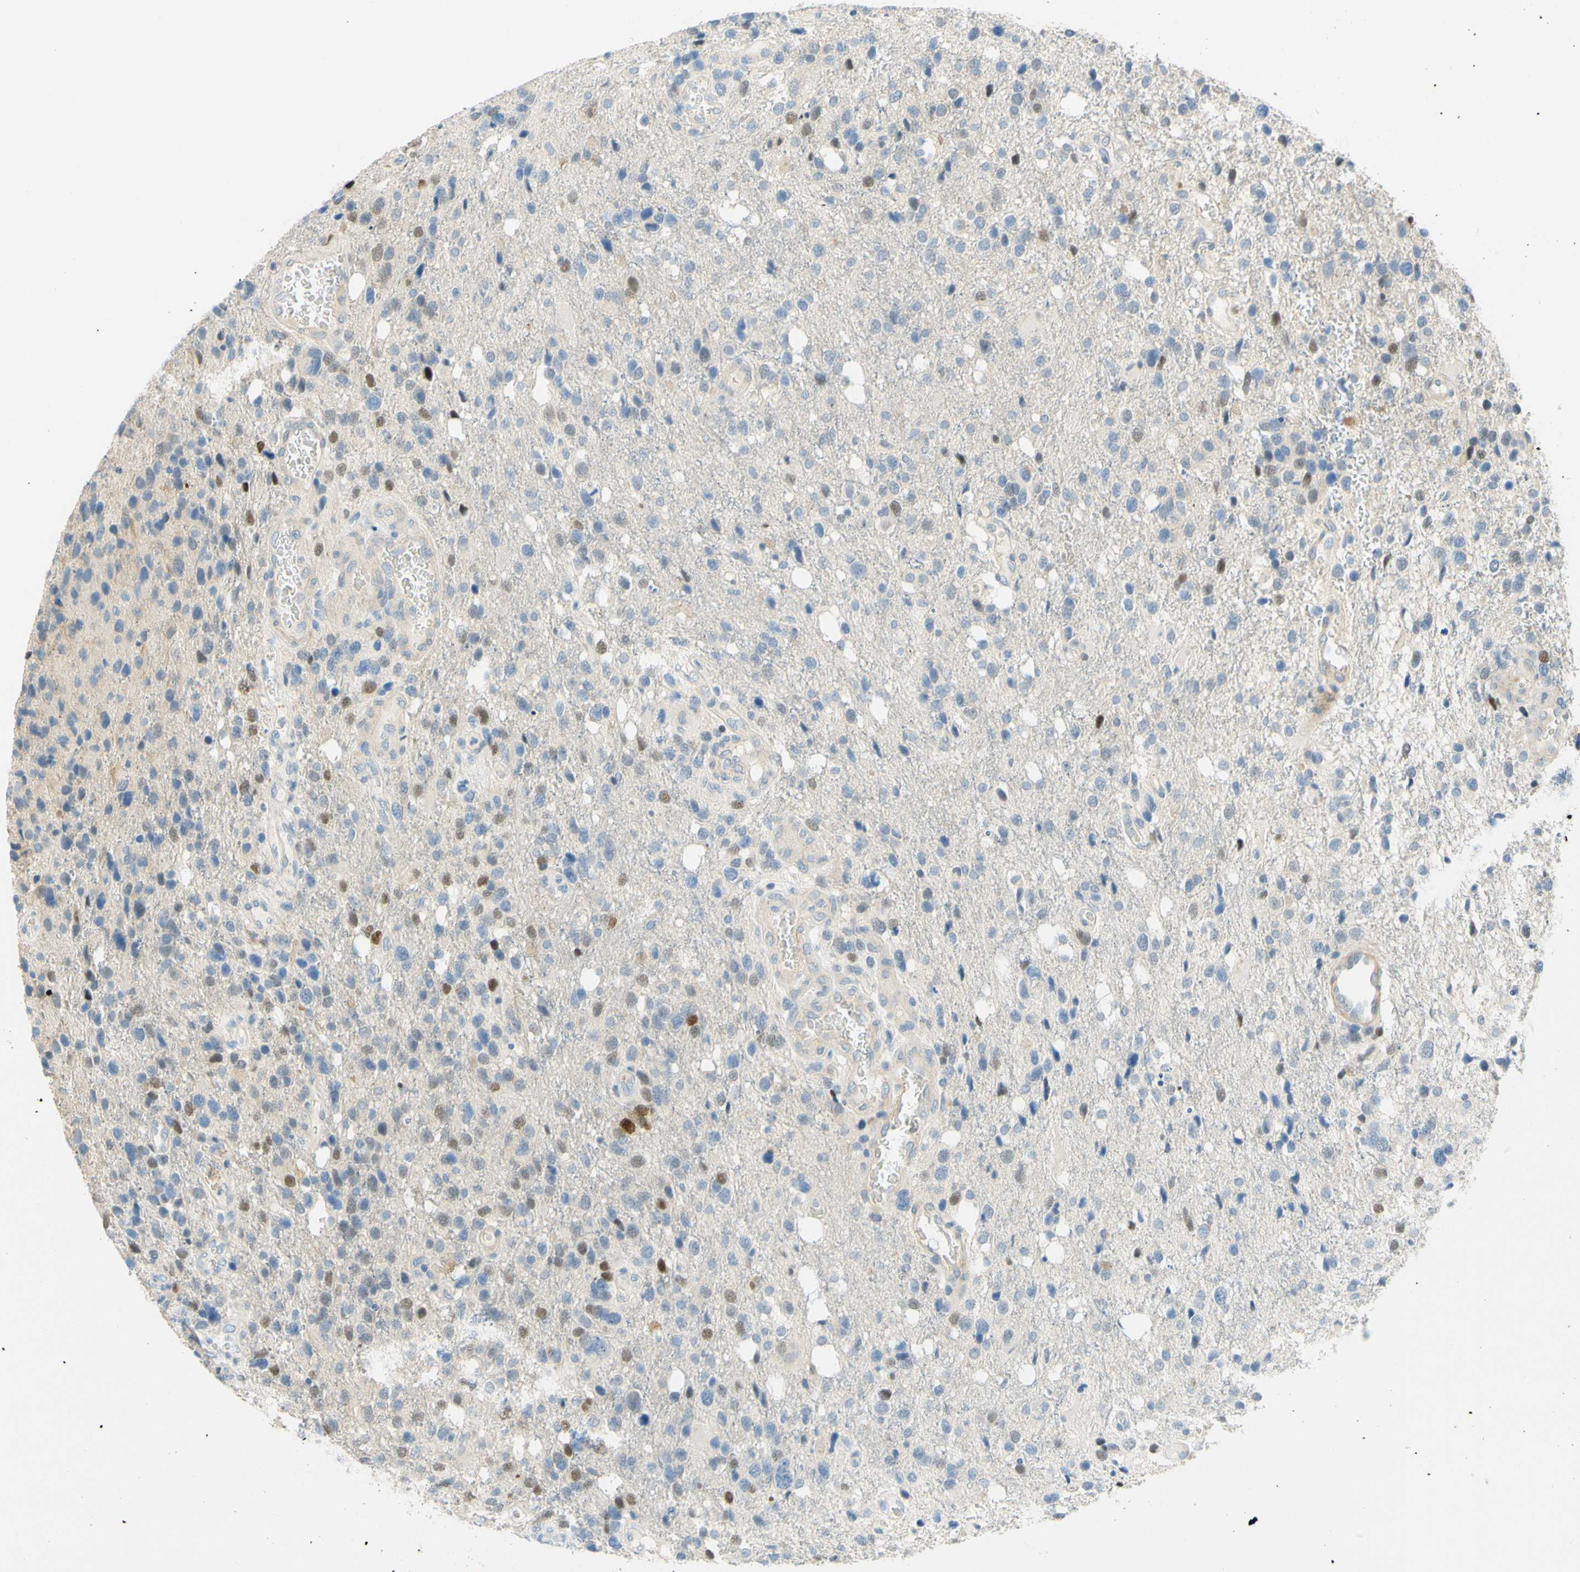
{"staining": {"intensity": "moderate", "quantity": "<25%", "location": "nuclear"}, "tissue": "glioma", "cell_type": "Tumor cells", "image_type": "cancer", "snomed": [{"axis": "morphology", "description": "Glioma, malignant, High grade"}, {"axis": "topography", "description": "Brain"}], "caption": "Immunohistochemical staining of human malignant glioma (high-grade) exhibits moderate nuclear protein positivity in approximately <25% of tumor cells. Immunohistochemistry (ihc) stains the protein in brown and the nuclei are stained blue.", "gene": "ENTREP2", "patient": {"sex": "female", "age": 58}}